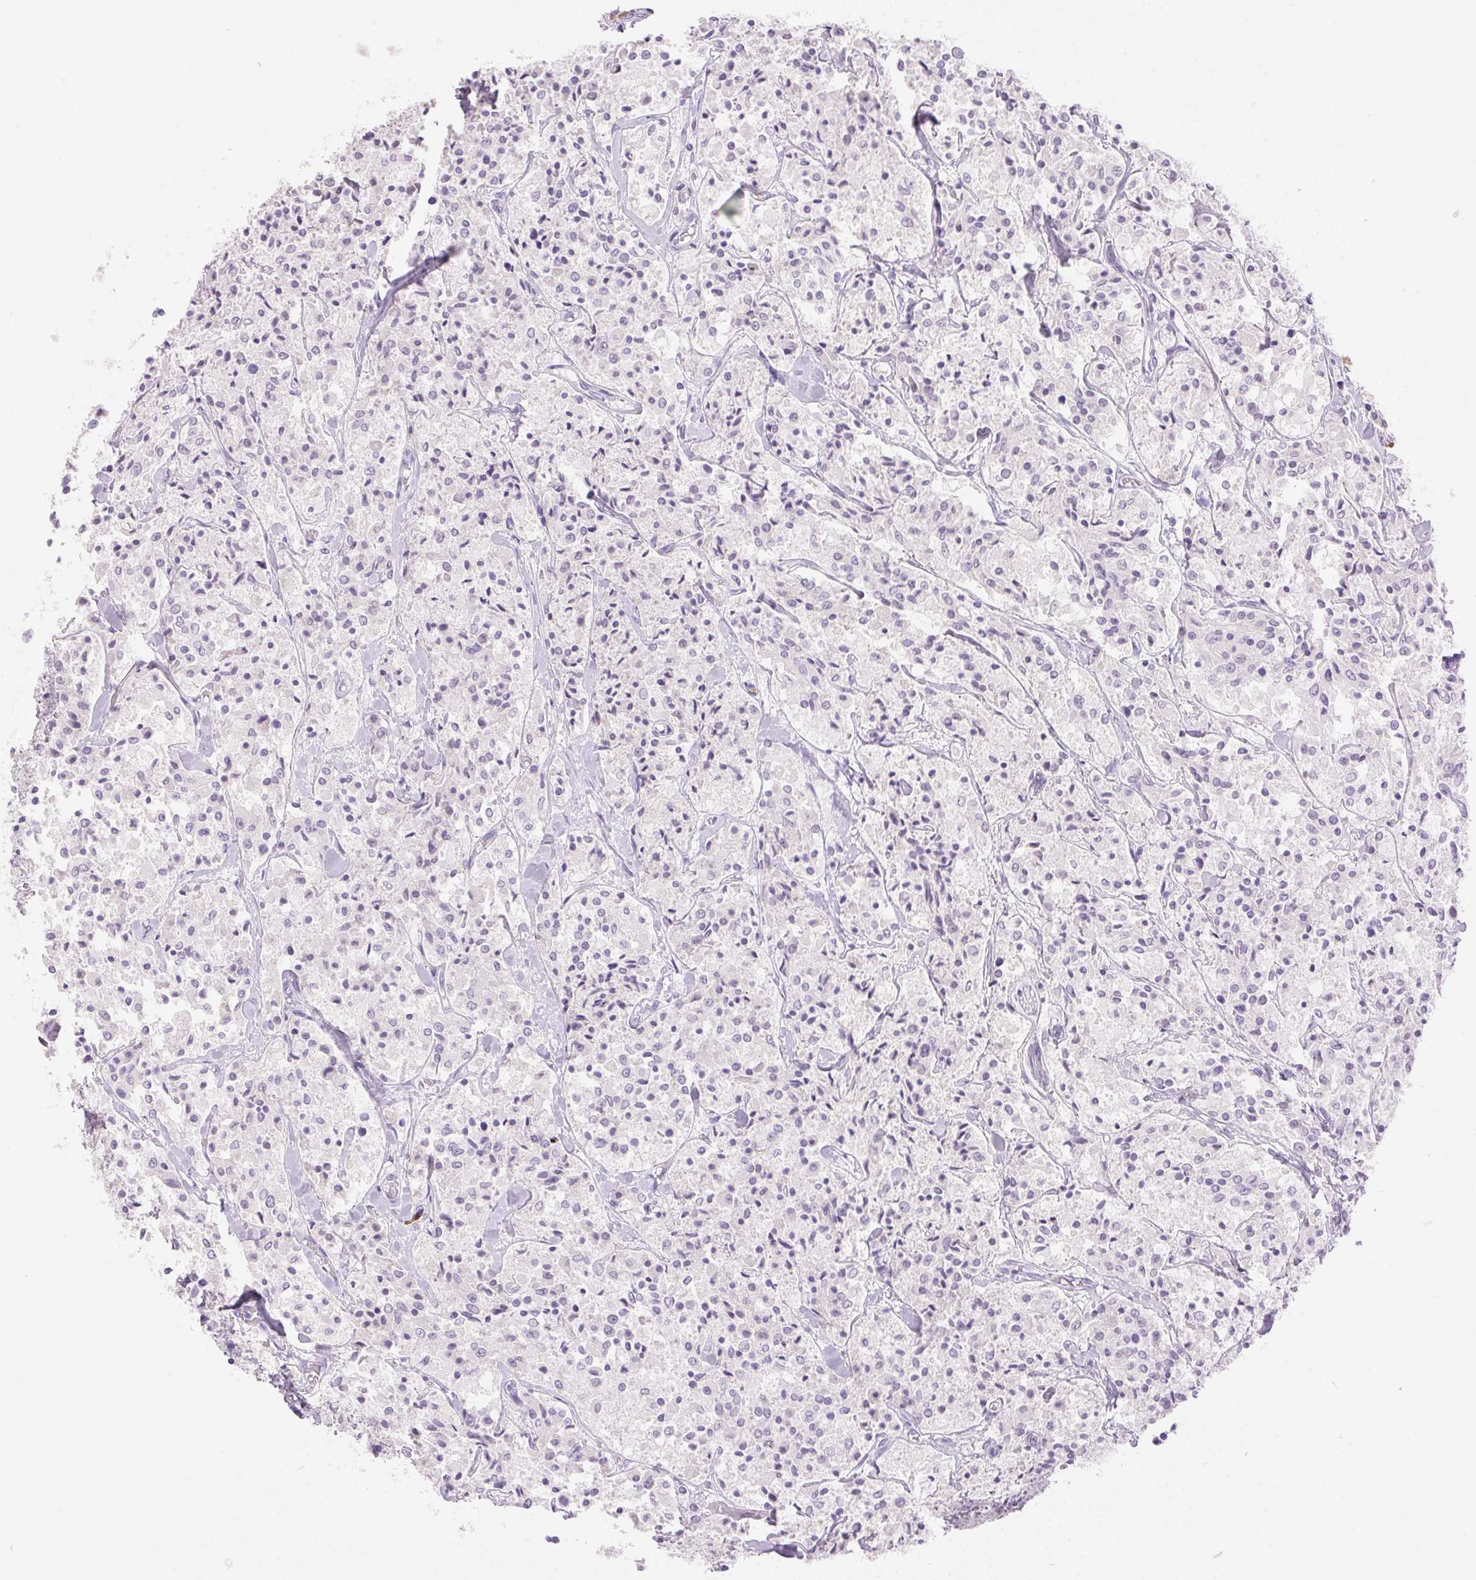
{"staining": {"intensity": "negative", "quantity": "none", "location": "none"}, "tissue": "carcinoid", "cell_type": "Tumor cells", "image_type": "cancer", "snomed": [{"axis": "morphology", "description": "Carcinoid, malignant, NOS"}, {"axis": "topography", "description": "Lung"}], "caption": "This is an immunohistochemistry (IHC) photomicrograph of carcinoid (malignant). There is no staining in tumor cells.", "gene": "EMX2", "patient": {"sex": "male", "age": 71}}